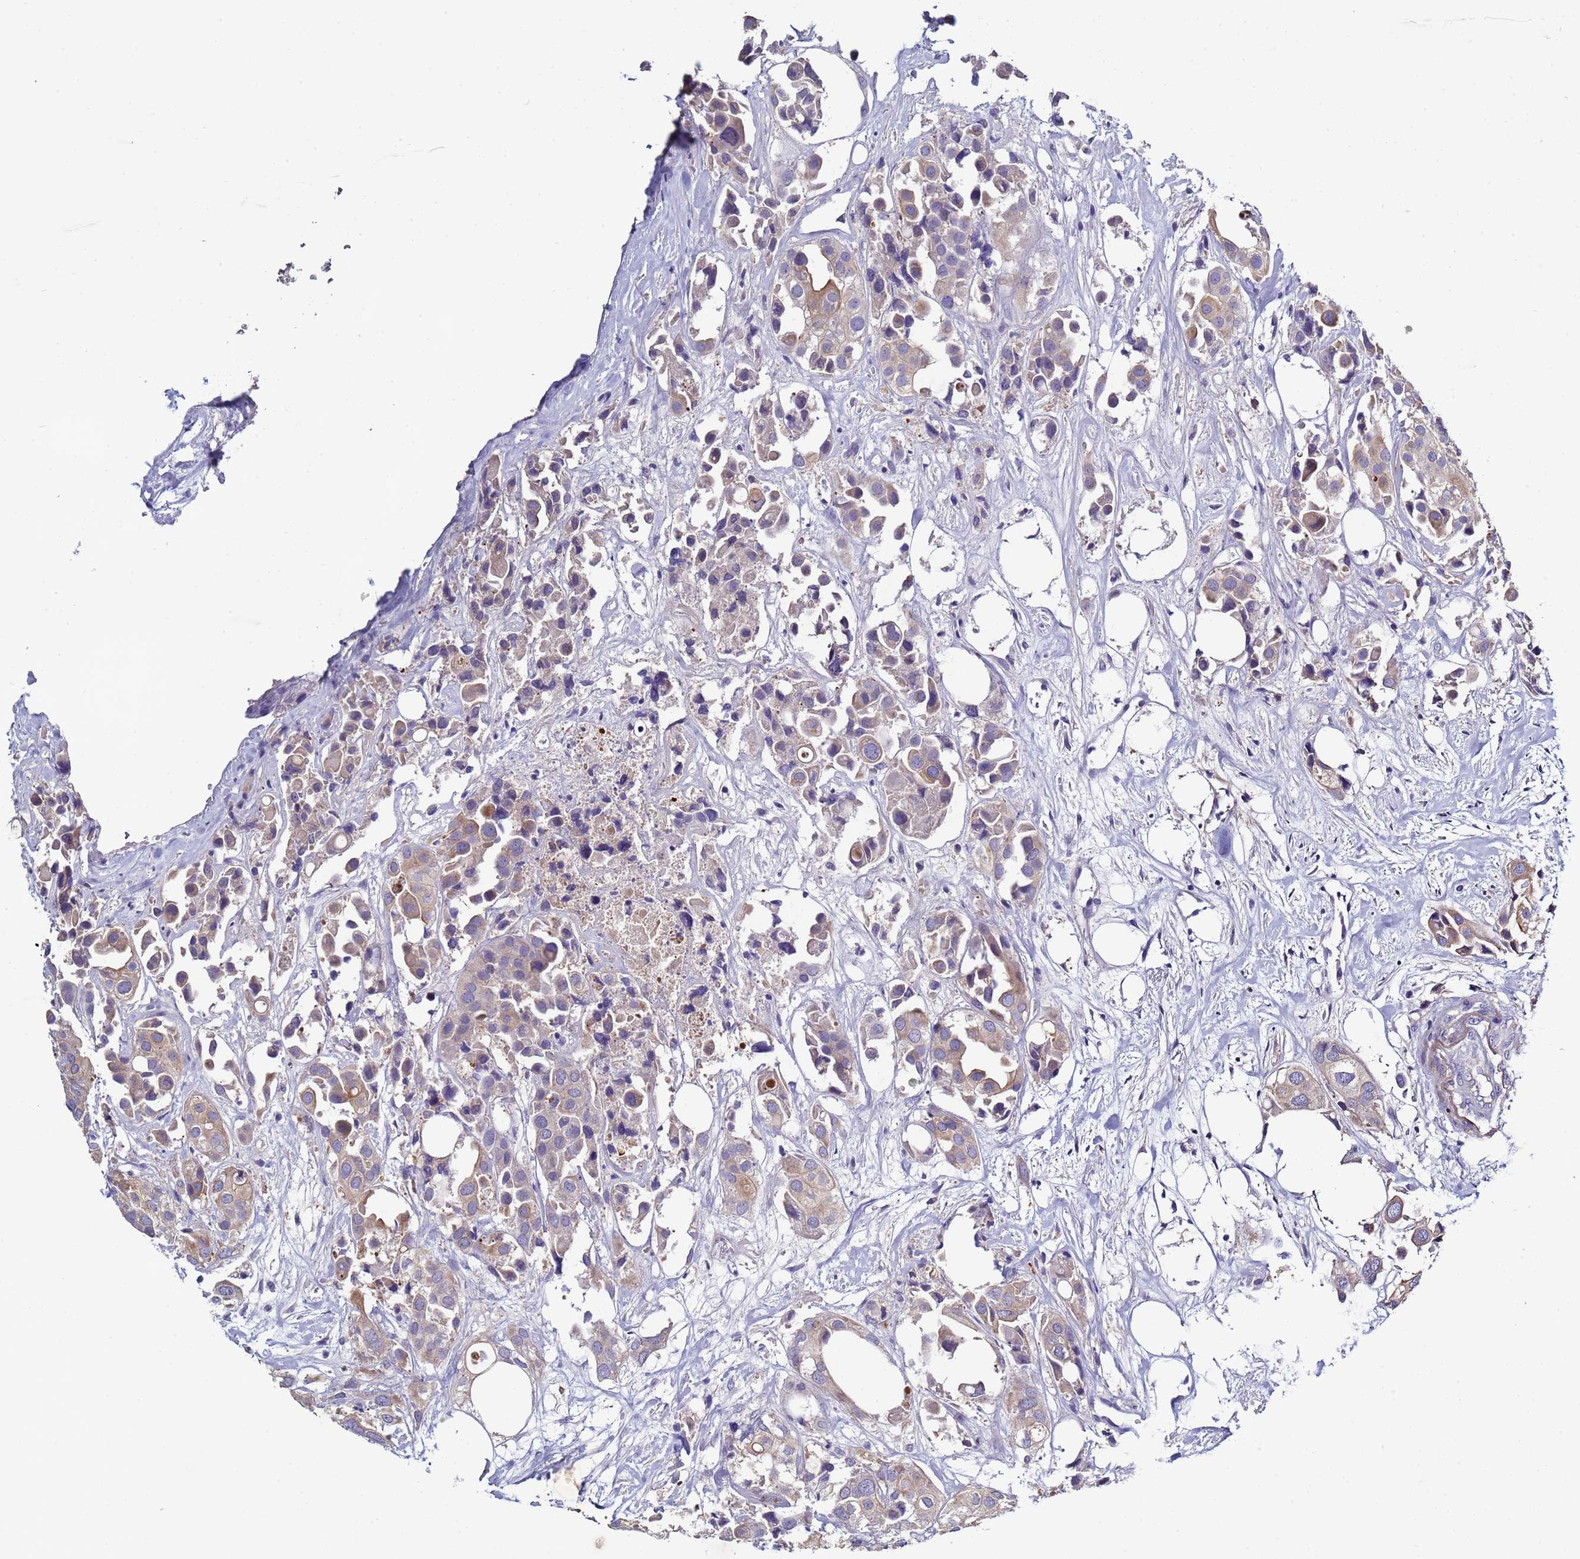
{"staining": {"intensity": "weak", "quantity": "25%-75%", "location": "cytoplasmic/membranous"}, "tissue": "urothelial cancer", "cell_type": "Tumor cells", "image_type": "cancer", "snomed": [{"axis": "morphology", "description": "Urothelial carcinoma, High grade"}, {"axis": "topography", "description": "Urinary bladder"}], "caption": "Immunohistochemical staining of urothelial cancer demonstrates low levels of weak cytoplasmic/membranous positivity in about 25%-75% of tumor cells. The staining is performed using DAB brown chromogen to label protein expression. The nuclei are counter-stained blue using hematoxylin.", "gene": "TRIM51", "patient": {"sex": "male", "age": 64}}